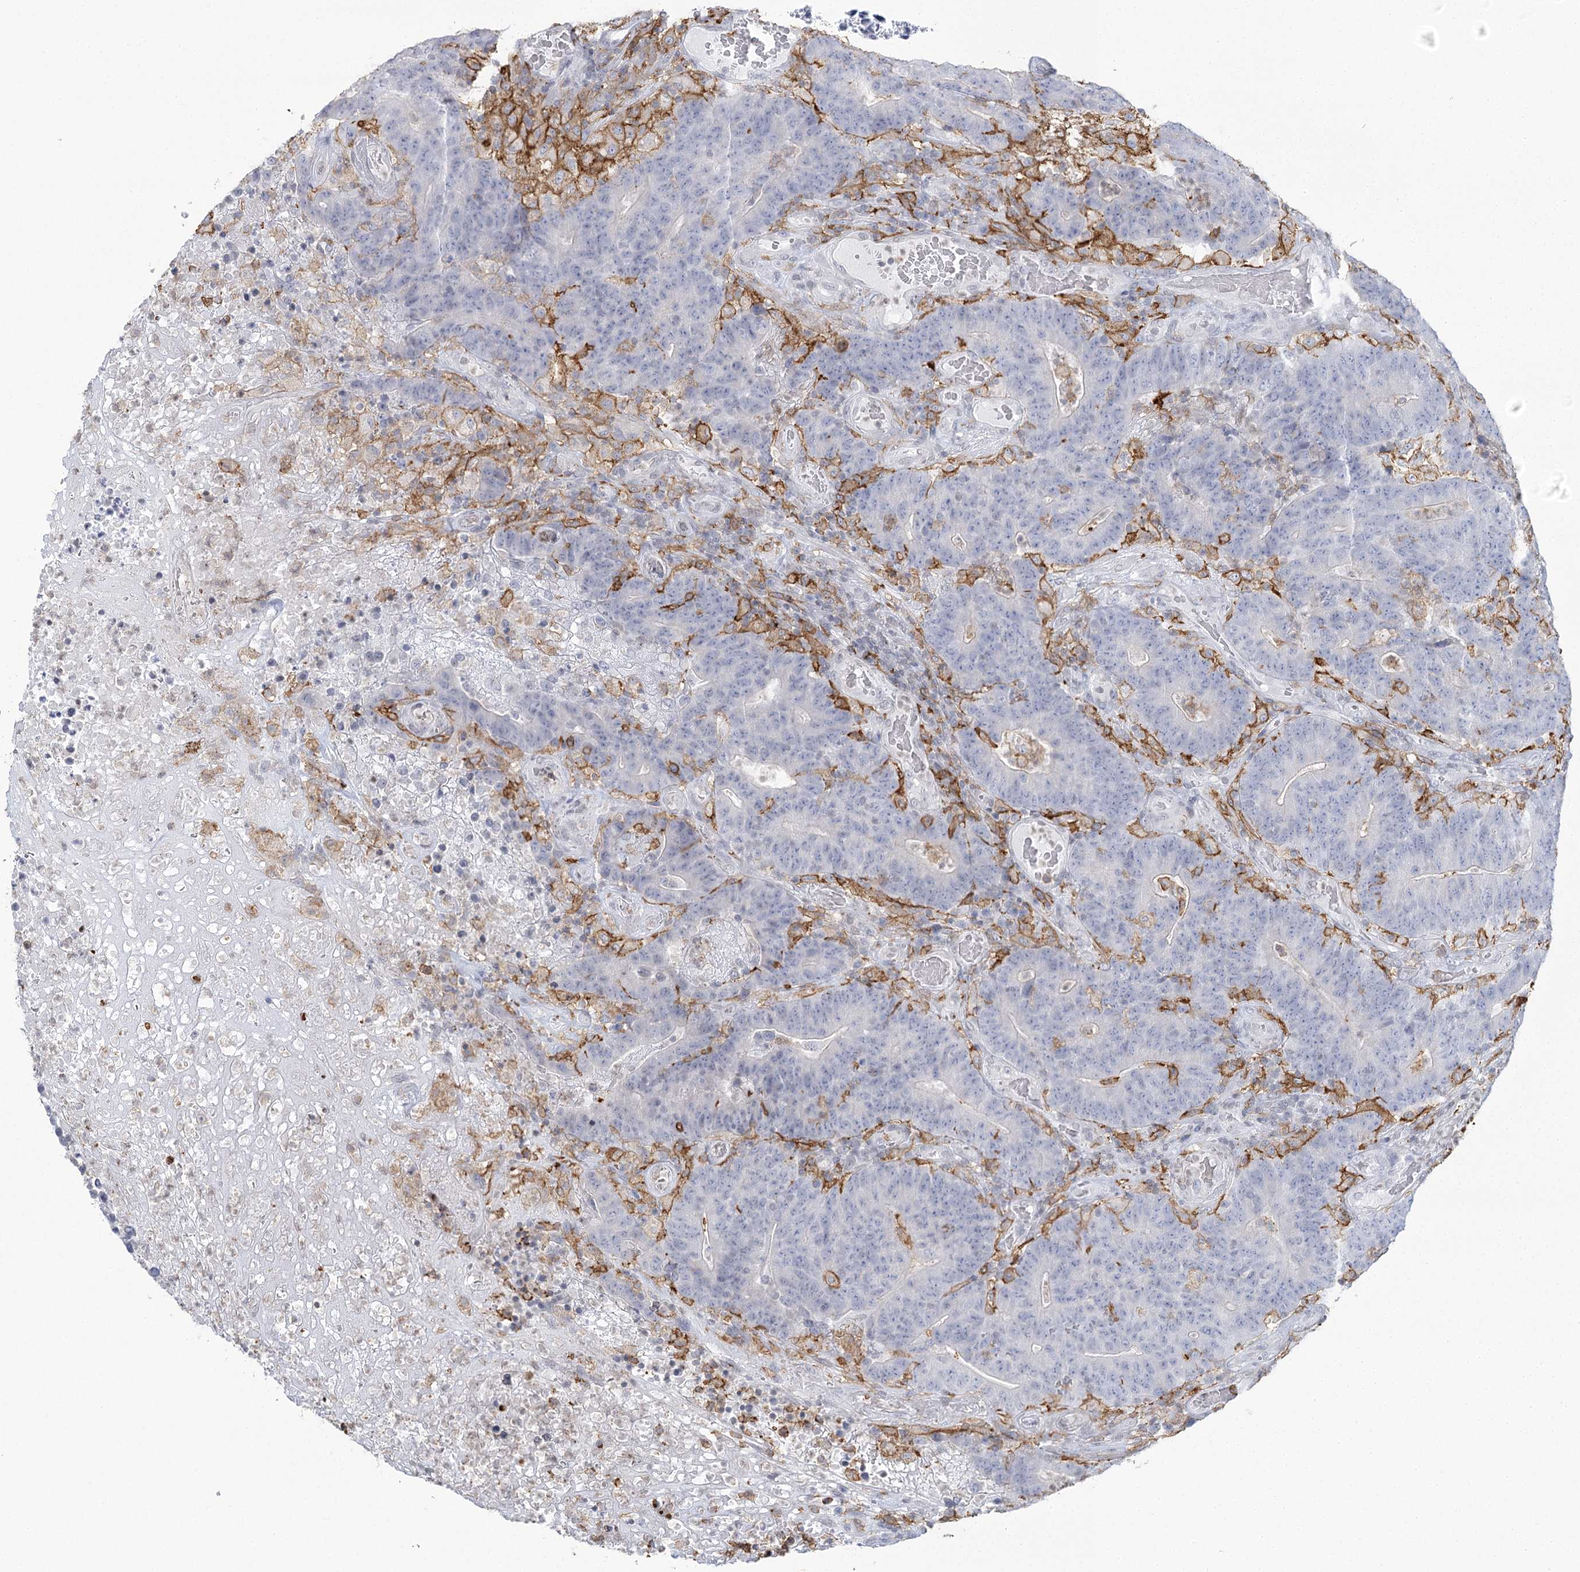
{"staining": {"intensity": "negative", "quantity": "none", "location": "none"}, "tissue": "colorectal cancer", "cell_type": "Tumor cells", "image_type": "cancer", "snomed": [{"axis": "morphology", "description": "Normal tissue, NOS"}, {"axis": "morphology", "description": "Adenocarcinoma, NOS"}, {"axis": "topography", "description": "Colon"}], "caption": "This is an immunohistochemistry (IHC) photomicrograph of colorectal cancer (adenocarcinoma). There is no staining in tumor cells.", "gene": "C11orf1", "patient": {"sex": "female", "age": 75}}